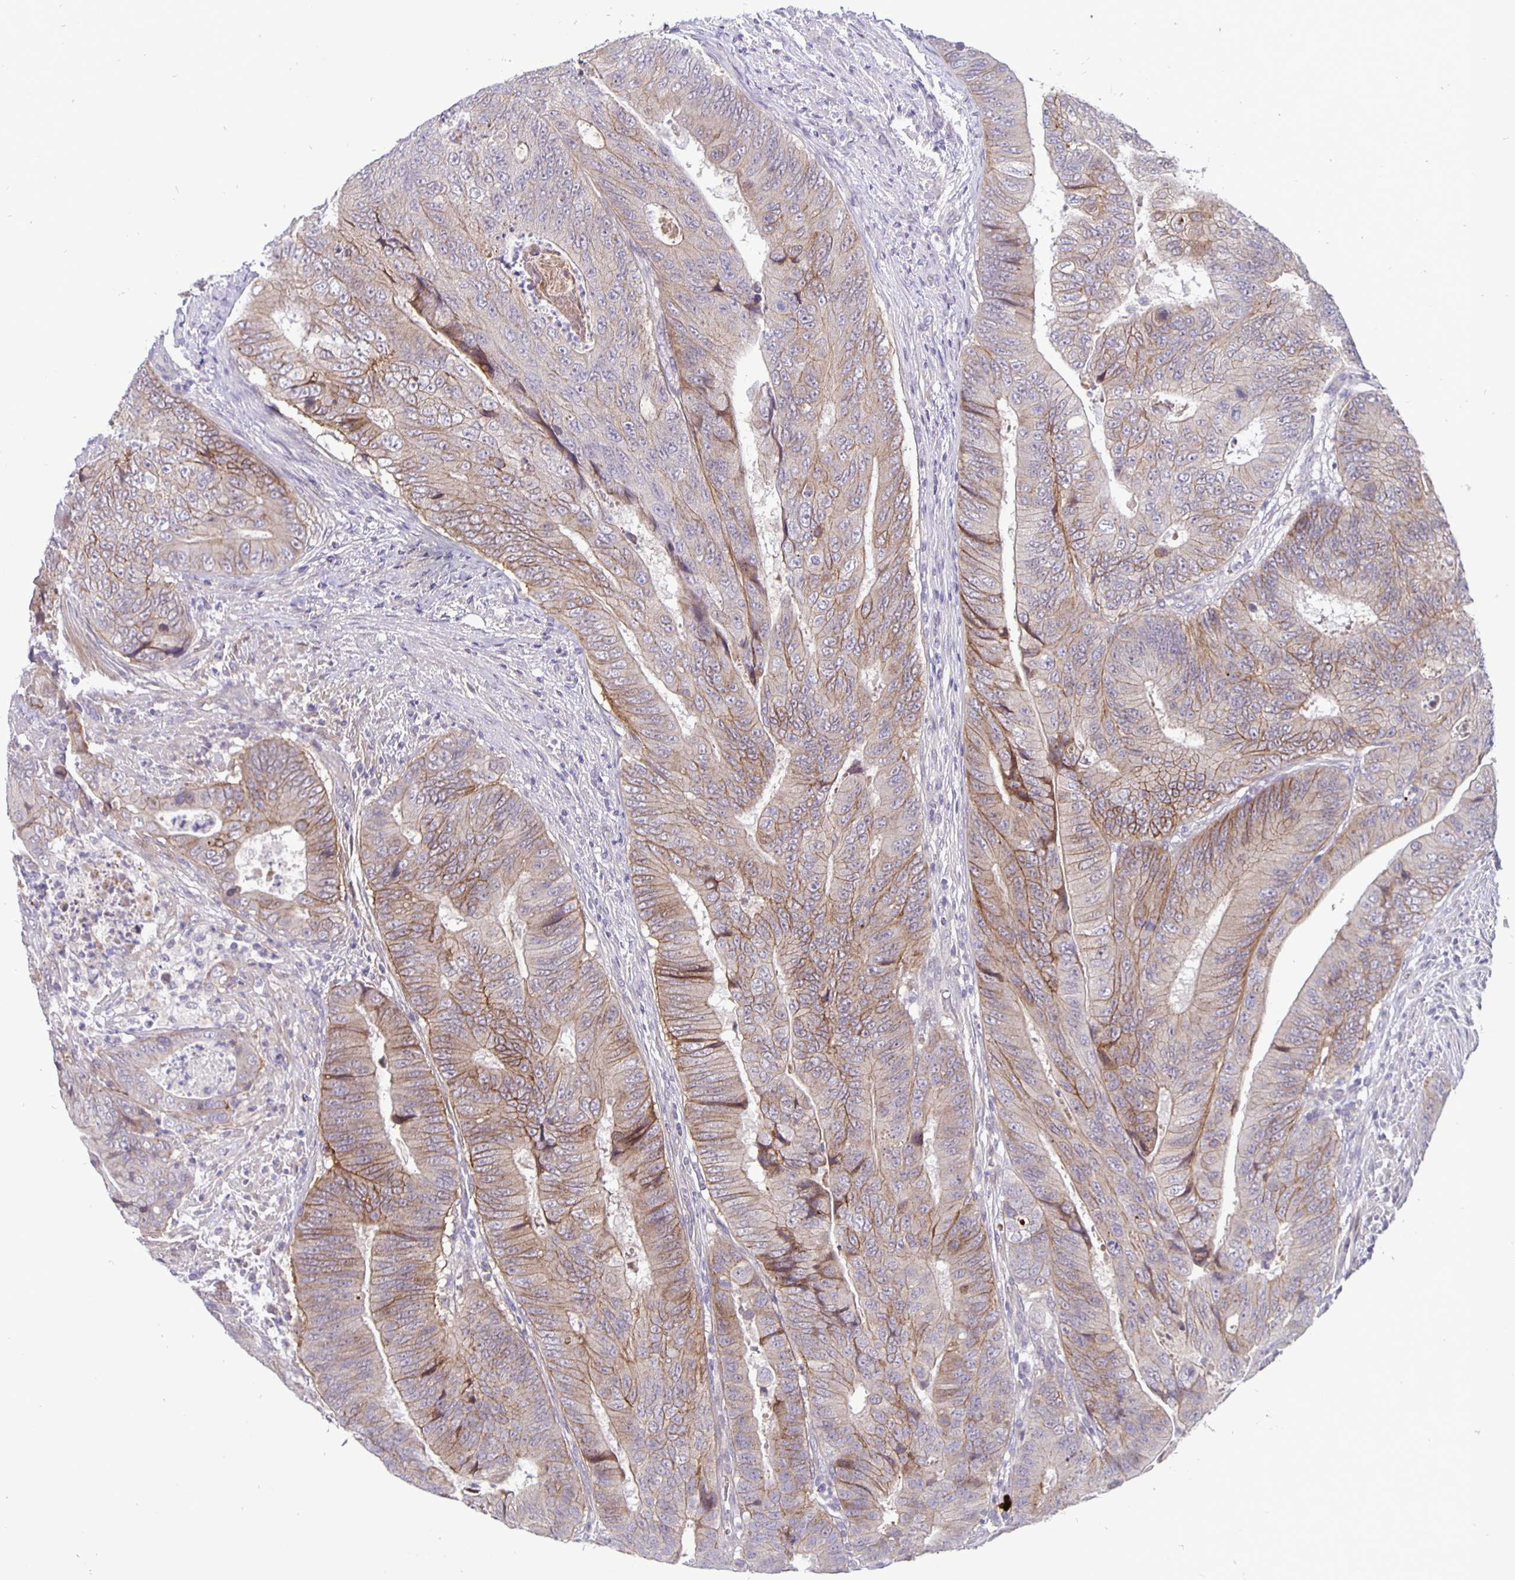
{"staining": {"intensity": "weak", "quantity": "25%-75%", "location": "cytoplasmic/membranous"}, "tissue": "colorectal cancer", "cell_type": "Tumor cells", "image_type": "cancer", "snomed": [{"axis": "morphology", "description": "Adenocarcinoma, NOS"}, {"axis": "topography", "description": "Colon"}], "caption": "Protein expression analysis of adenocarcinoma (colorectal) demonstrates weak cytoplasmic/membranous expression in about 25%-75% of tumor cells. The protein is stained brown, and the nuclei are stained in blue (DAB IHC with brightfield microscopy, high magnification).", "gene": "ERBB2", "patient": {"sex": "female", "age": 48}}